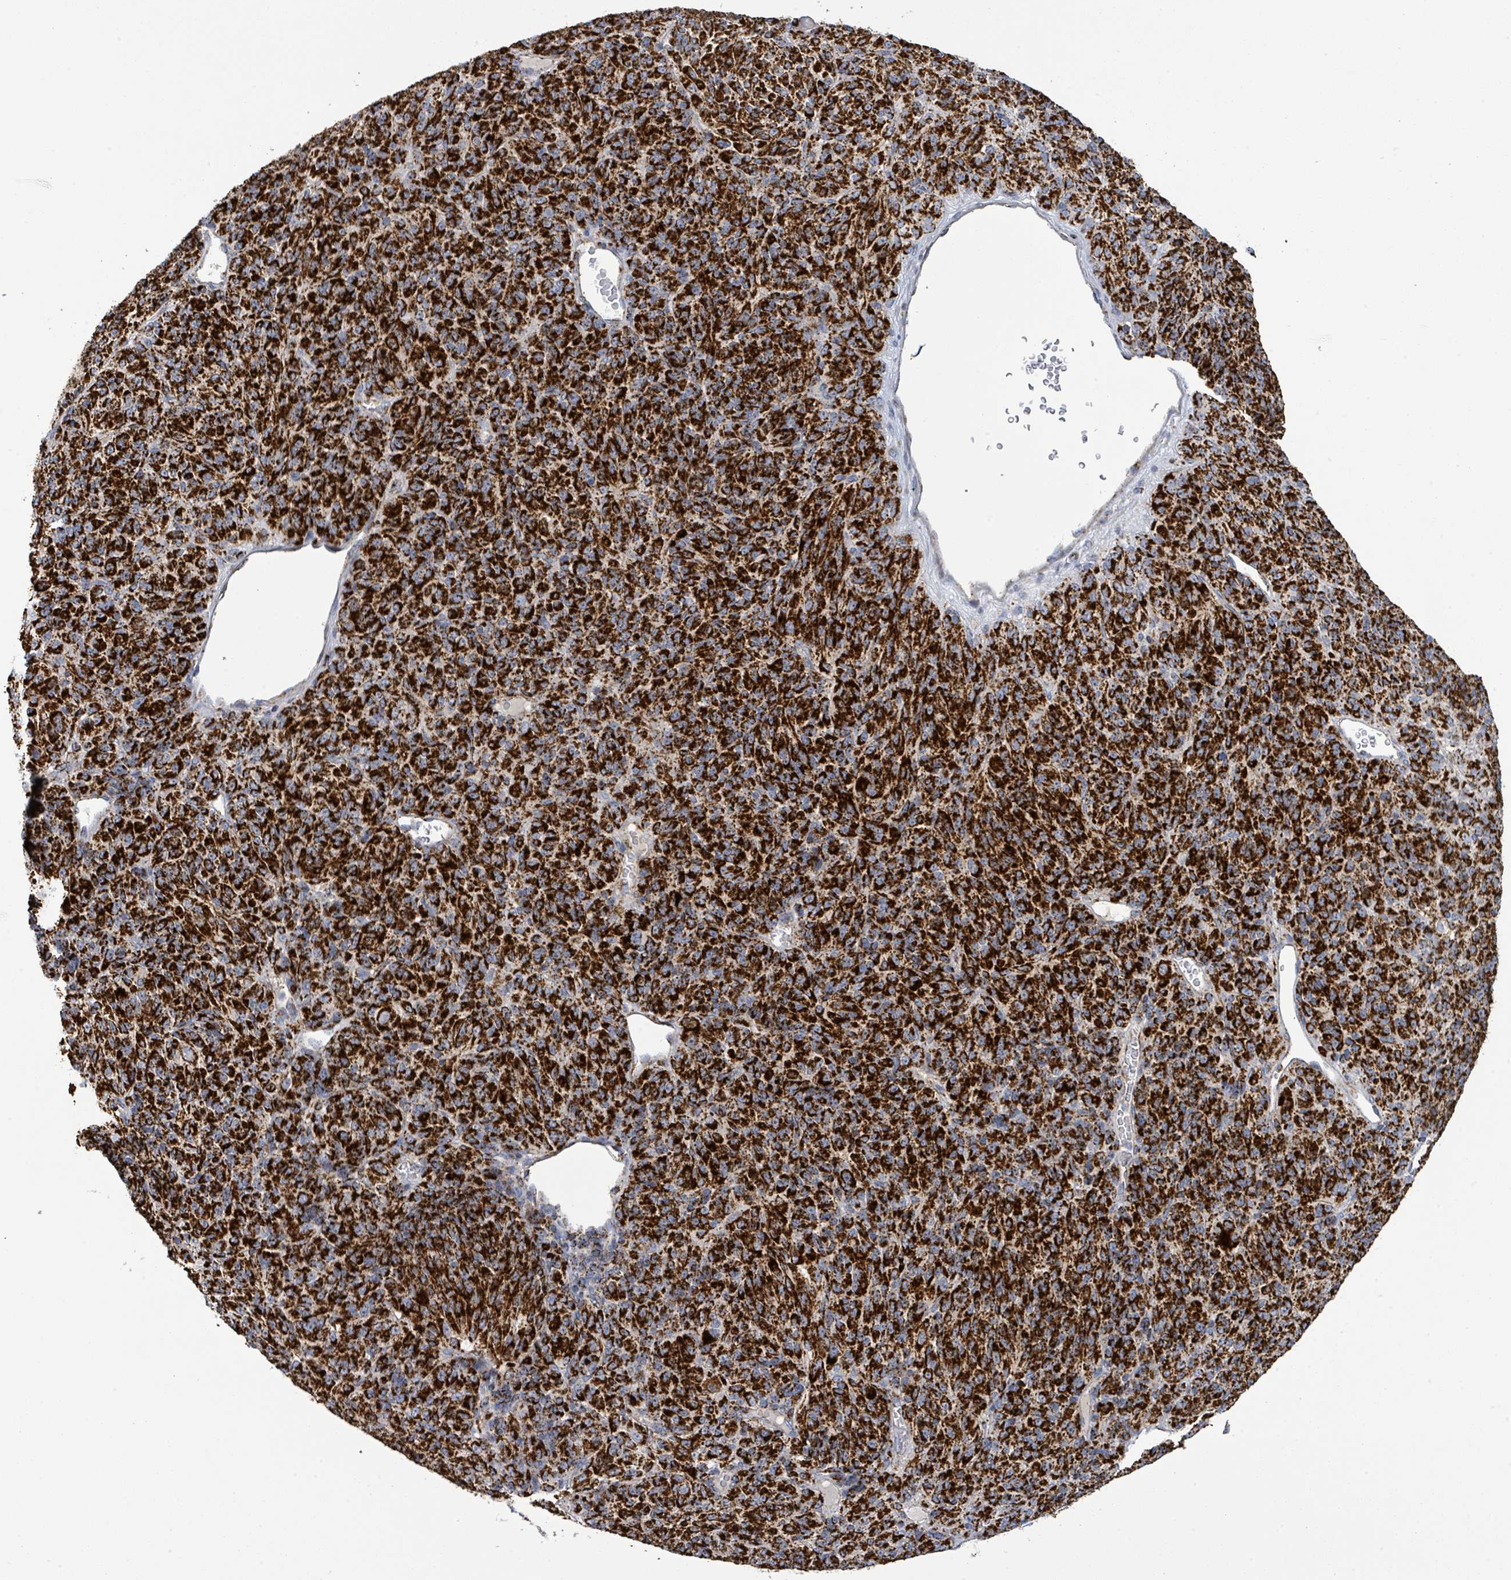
{"staining": {"intensity": "strong", "quantity": ">75%", "location": "cytoplasmic/membranous"}, "tissue": "melanoma", "cell_type": "Tumor cells", "image_type": "cancer", "snomed": [{"axis": "morphology", "description": "Malignant melanoma, Metastatic site"}, {"axis": "topography", "description": "Brain"}], "caption": "Malignant melanoma (metastatic site) was stained to show a protein in brown. There is high levels of strong cytoplasmic/membranous positivity in about >75% of tumor cells.", "gene": "SUCLG2", "patient": {"sex": "female", "age": 56}}